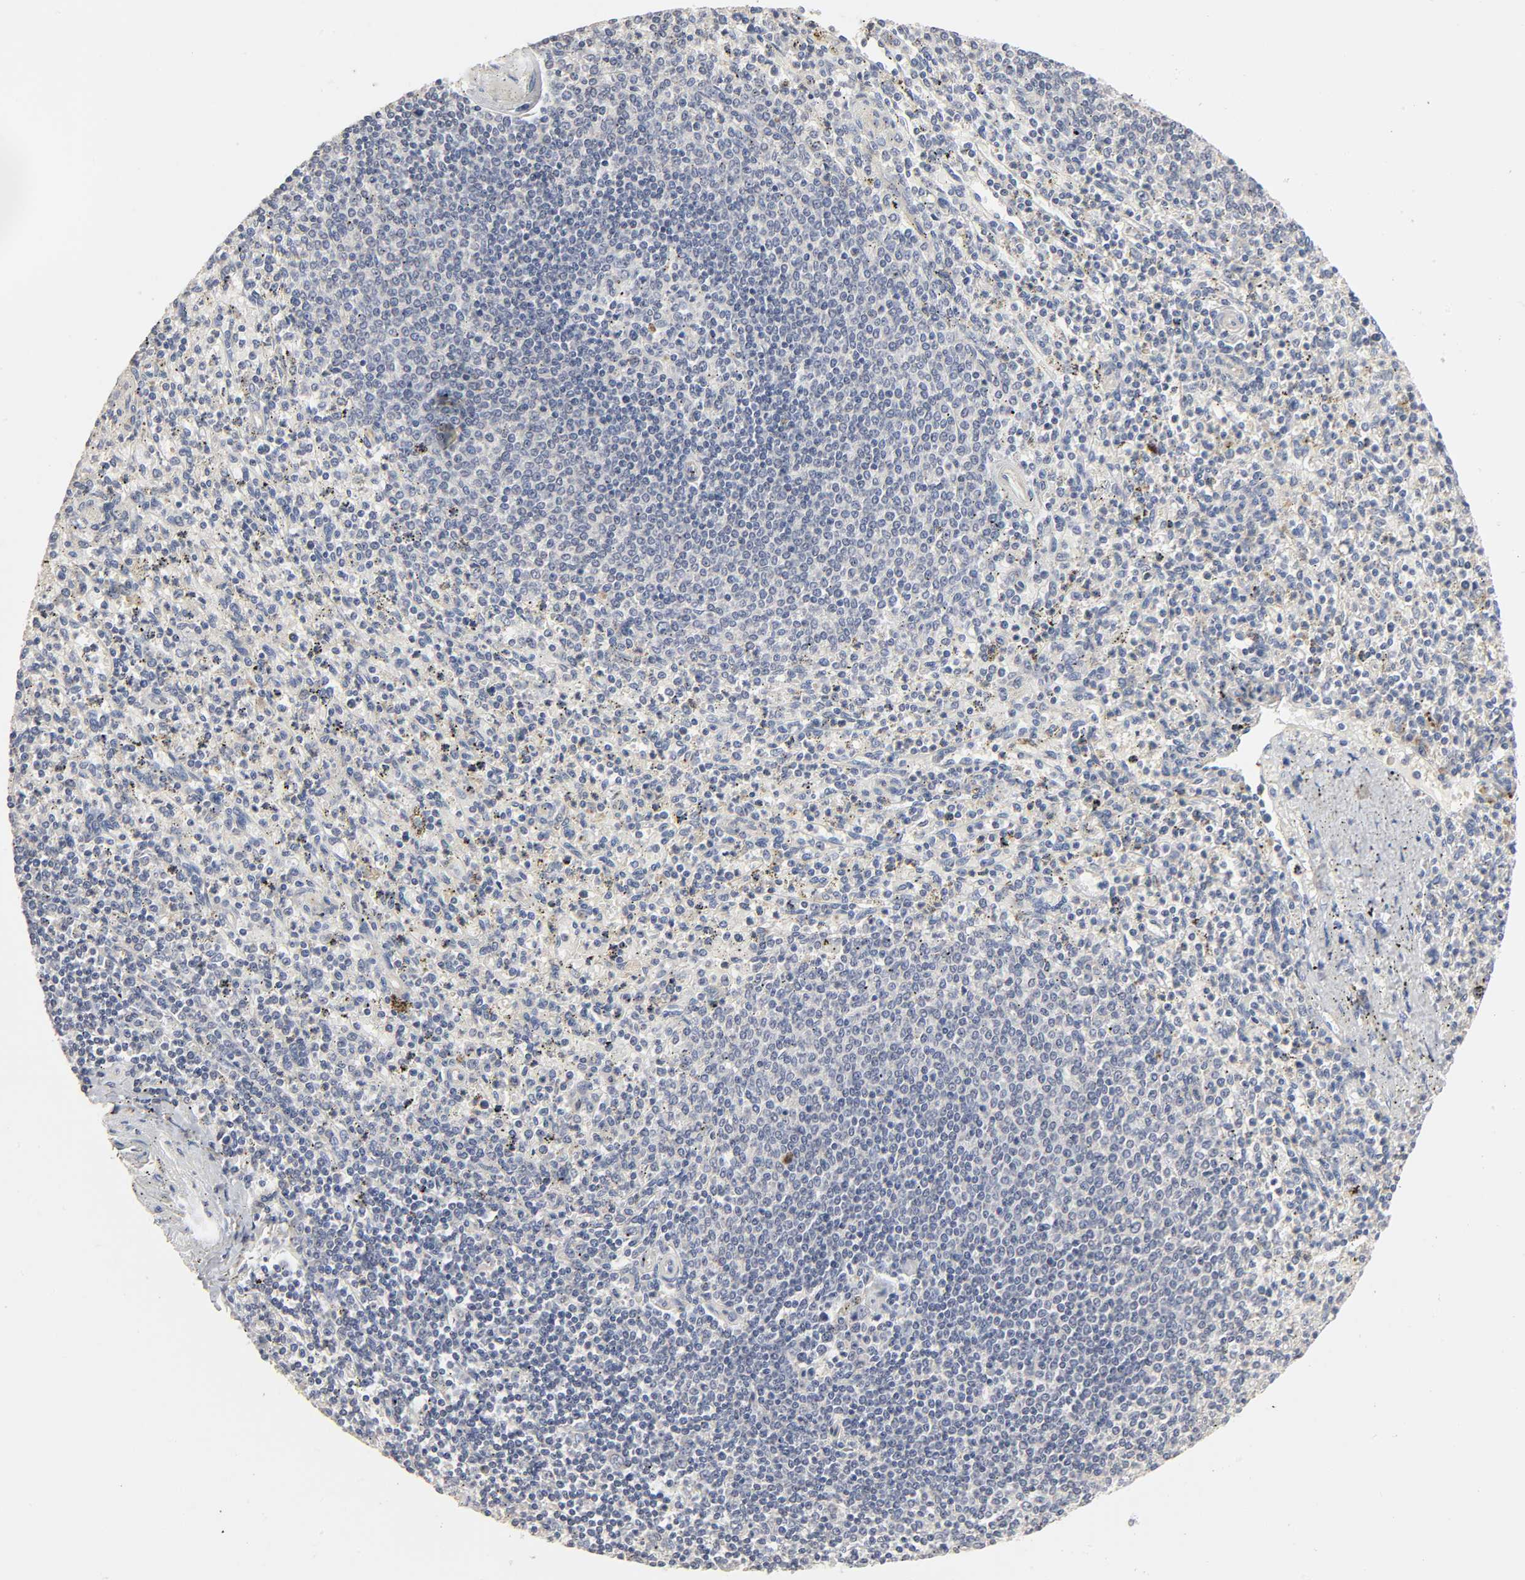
{"staining": {"intensity": "negative", "quantity": "none", "location": "none"}, "tissue": "spleen", "cell_type": "Cells in red pulp", "image_type": "normal", "snomed": [{"axis": "morphology", "description": "Normal tissue, NOS"}, {"axis": "topography", "description": "Spleen"}], "caption": "The histopathology image demonstrates no staining of cells in red pulp in benign spleen.", "gene": "SLC10A2", "patient": {"sex": "male", "age": 72}}